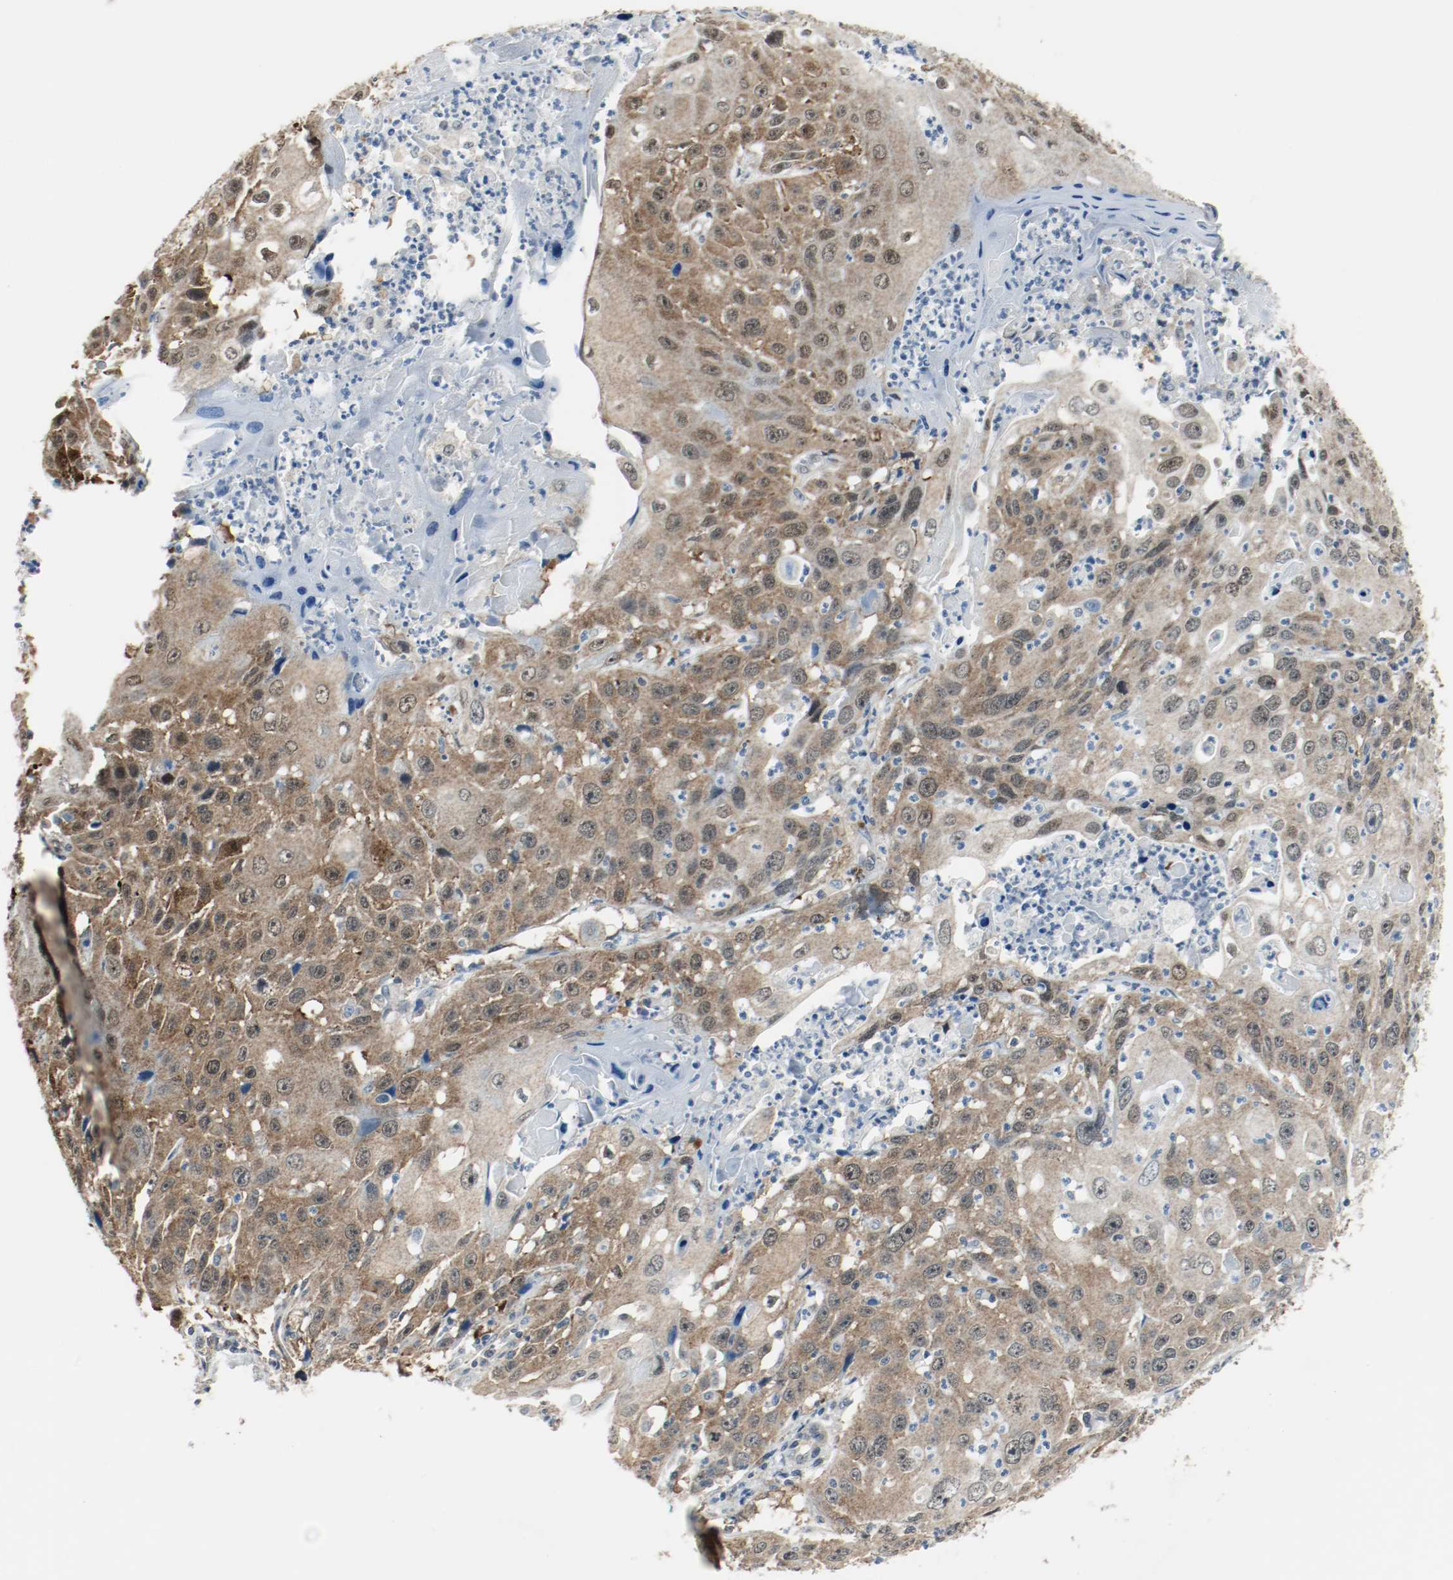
{"staining": {"intensity": "moderate", "quantity": ">75%", "location": "cytoplasmic/membranous,nuclear"}, "tissue": "cervical cancer", "cell_type": "Tumor cells", "image_type": "cancer", "snomed": [{"axis": "morphology", "description": "Squamous cell carcinoma, NOS"}, {"axis": "topography", "description": "Cervix"}], "caption": "The immunohistochemical stain labels moderate cytoplasmic/membranous and nuclear positivity in tumor cells of cervical cancer tissue.", "gene": "PPME1", "patient": {"sex": "female", "age": 39}}